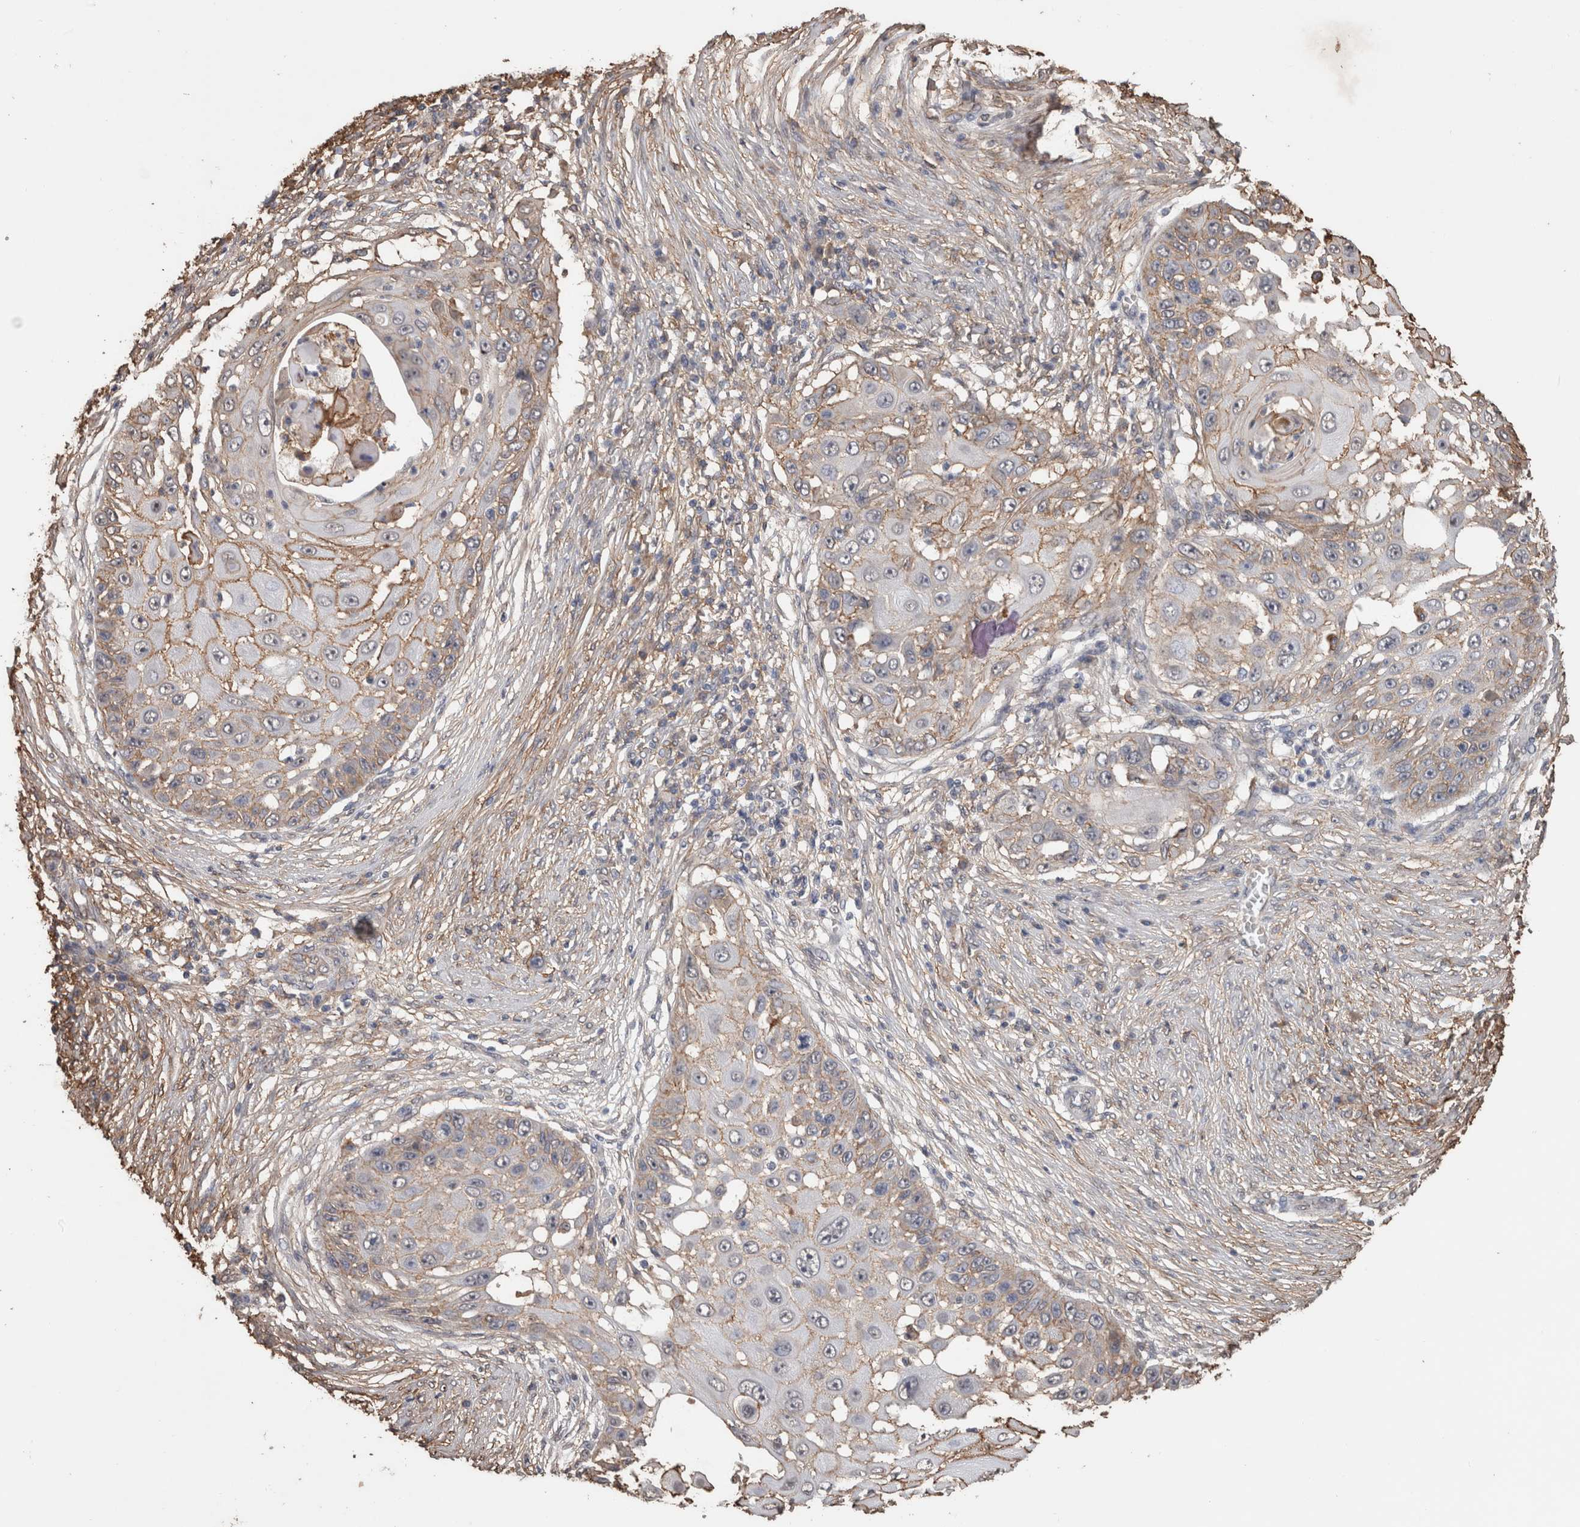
{"staining": {"intensity": "moderate", "quantity": "<25%", "location": "cytoplasmic/membranous"}, "tissue": "skin cancer", "cell_type": "Tumor cells", "image_type": "cancer", "snomed": [{"axis": "morphology", "description": "Squamous cell carcinoma, NOS"}, {"axis": "topography", "description": "Skin"}], "caption": "Immunohistochemical staining of skin cancer exhibits low levels of moderate cytoplasmic/membranous protein positivity in about <25% of tumor cells.", "gene": "S100A10", "patient": {"sex": "female", "age": 44}}